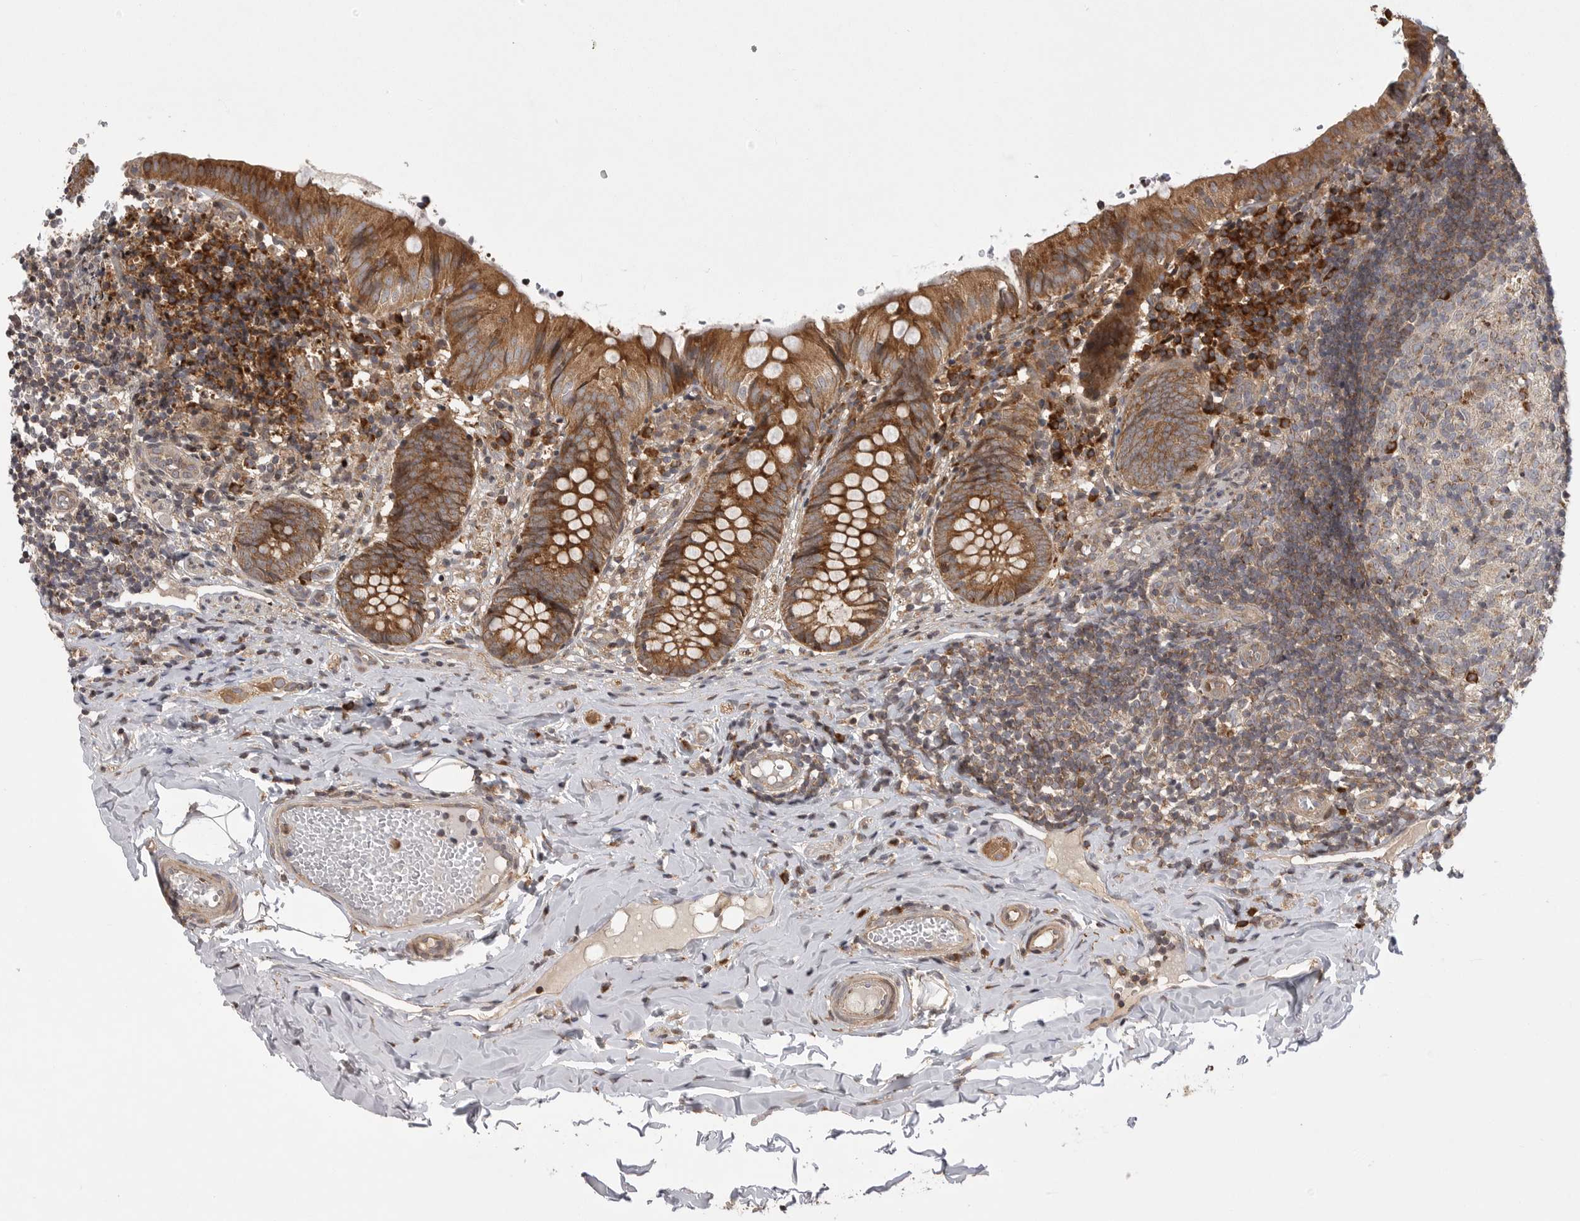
{"staining": {"intensity": "moderate", "quantity": ">75%", "location": "cytoplasmic/membranous"}, "tissue": "appendix", "cell_type": "Glandular cells", "image_type": "normal", "snomed": [{"axis": "morphology", "description": "Normal tissue, NOS"}, {"axis": "topography", "description": "Appendix"}], "caption": "Glandular cells exhibit moderate cytoplasmic/membranous expression in about >75% of cells in unremarkable appendix.", "gene": "OXR1", "patient": {"sex": "male", "age": 8}}